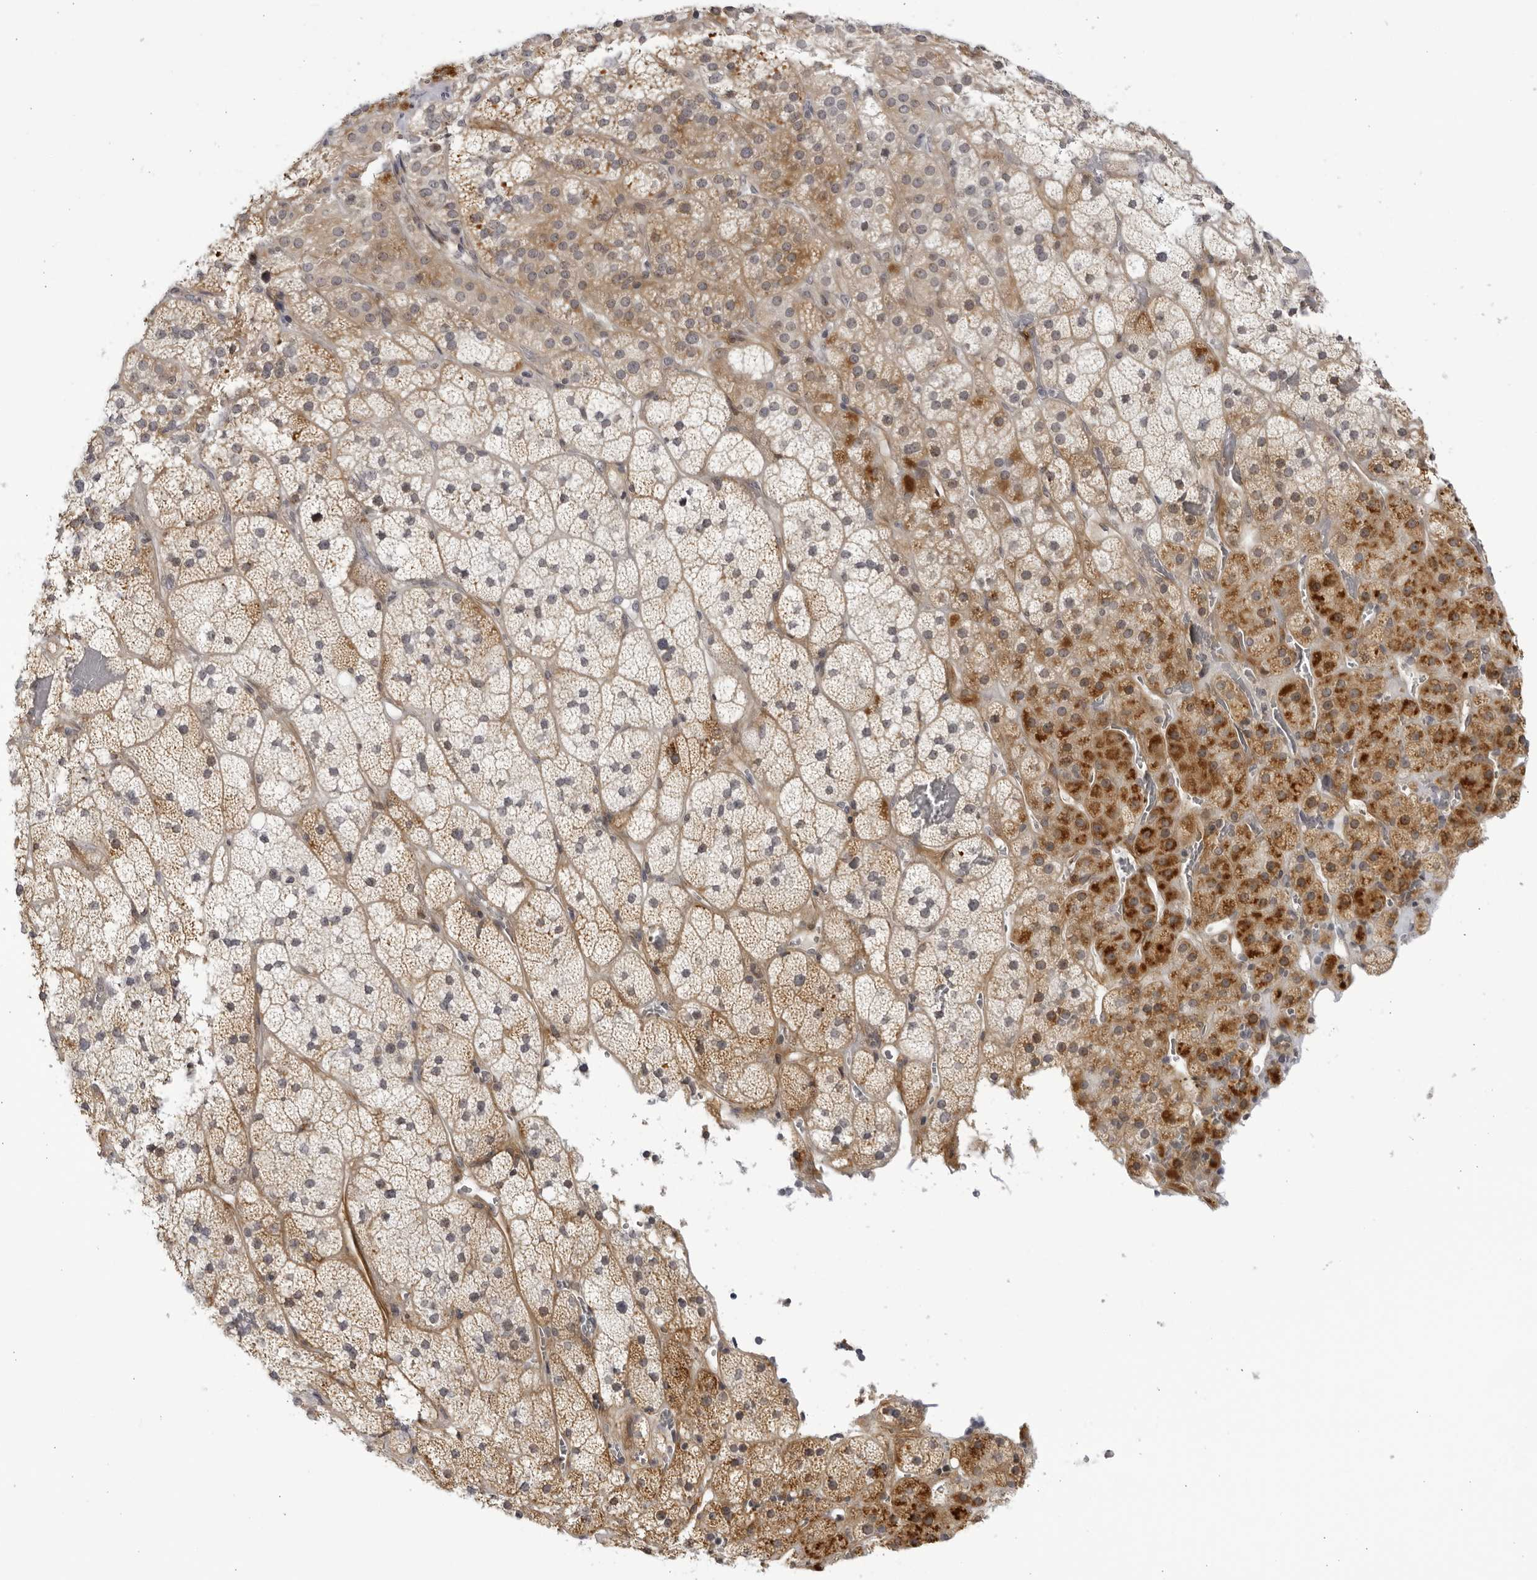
{"staining": {"intensity": "strong", "quantity": "25%-75%", "location": "cytoplasmic/membranous"}, "tissue": "adrenal gland", "cell_type": "Glandular cells", "image_type": "normal", "snomed": [{"axis": "morphology", "description": "Normal tissue, NOS"}, {"axis": "topography", "description": "Adrenal gland"}], "caption": "About 25%-75% of glandular cells in normal adrenal gland exhibit strong cytoplasmic/membranous protein expression as visualized by brown immunohistochemical staining.", "gene": "CNBD1", "patient": {"sex": "male", "age": 57}}